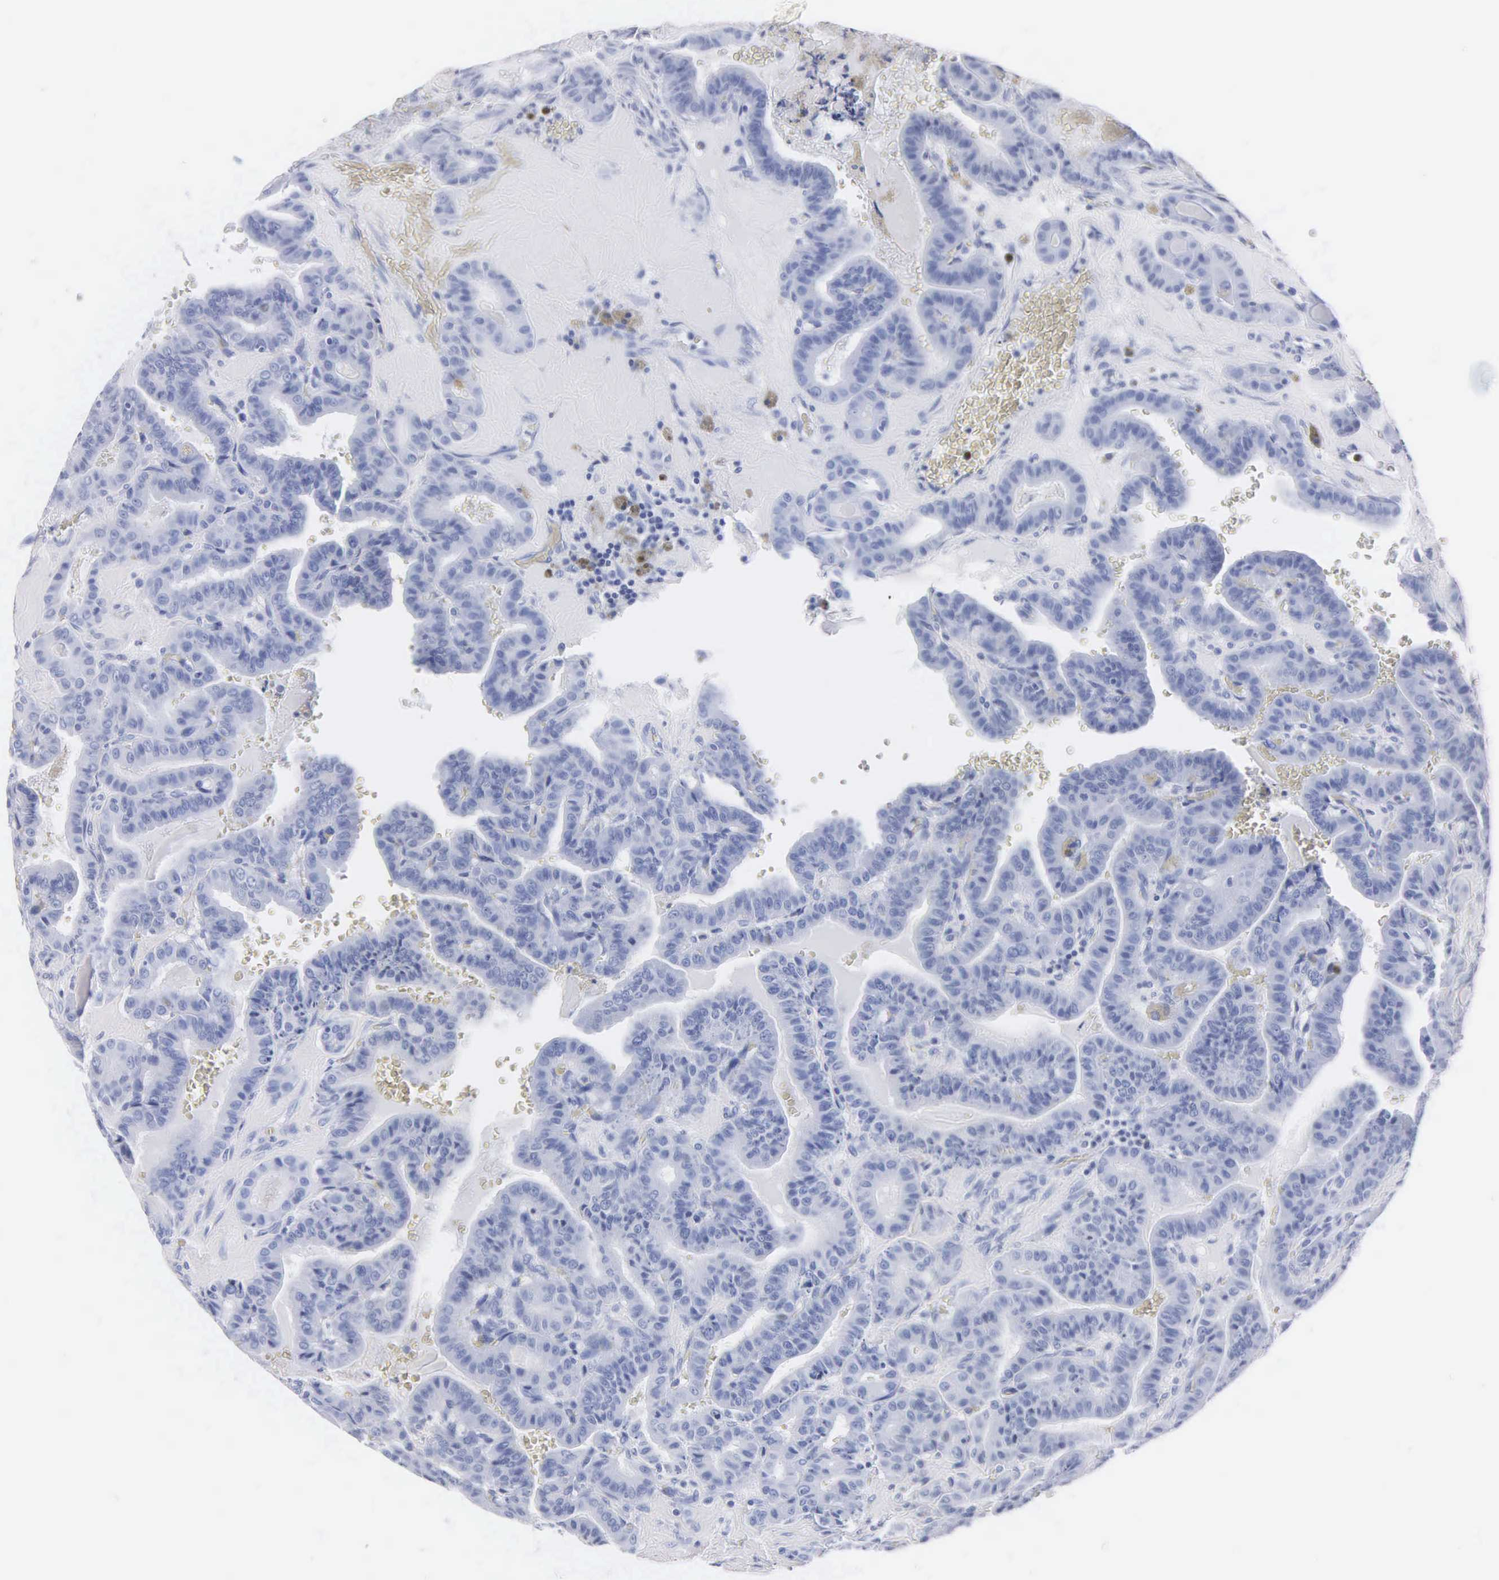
{"staining": {"intensity": "negative", "quantity": "none", "location": "none"}, "tissue": "thyroid cancer", "cell_type": "Tumor cells", "image_type": "cancer", "snomed": [{"axis": "morphology", "description": "Papillary adenocarcinoma, NOS"}, {"axis": "topography", "description": "Thyroid gland"}], "caption": "Photomicrograph shows no significant protein staining in tumor cells of thyroid cancer.", "gene": "MB", "patient": {"sex": "male", "age": 87}}